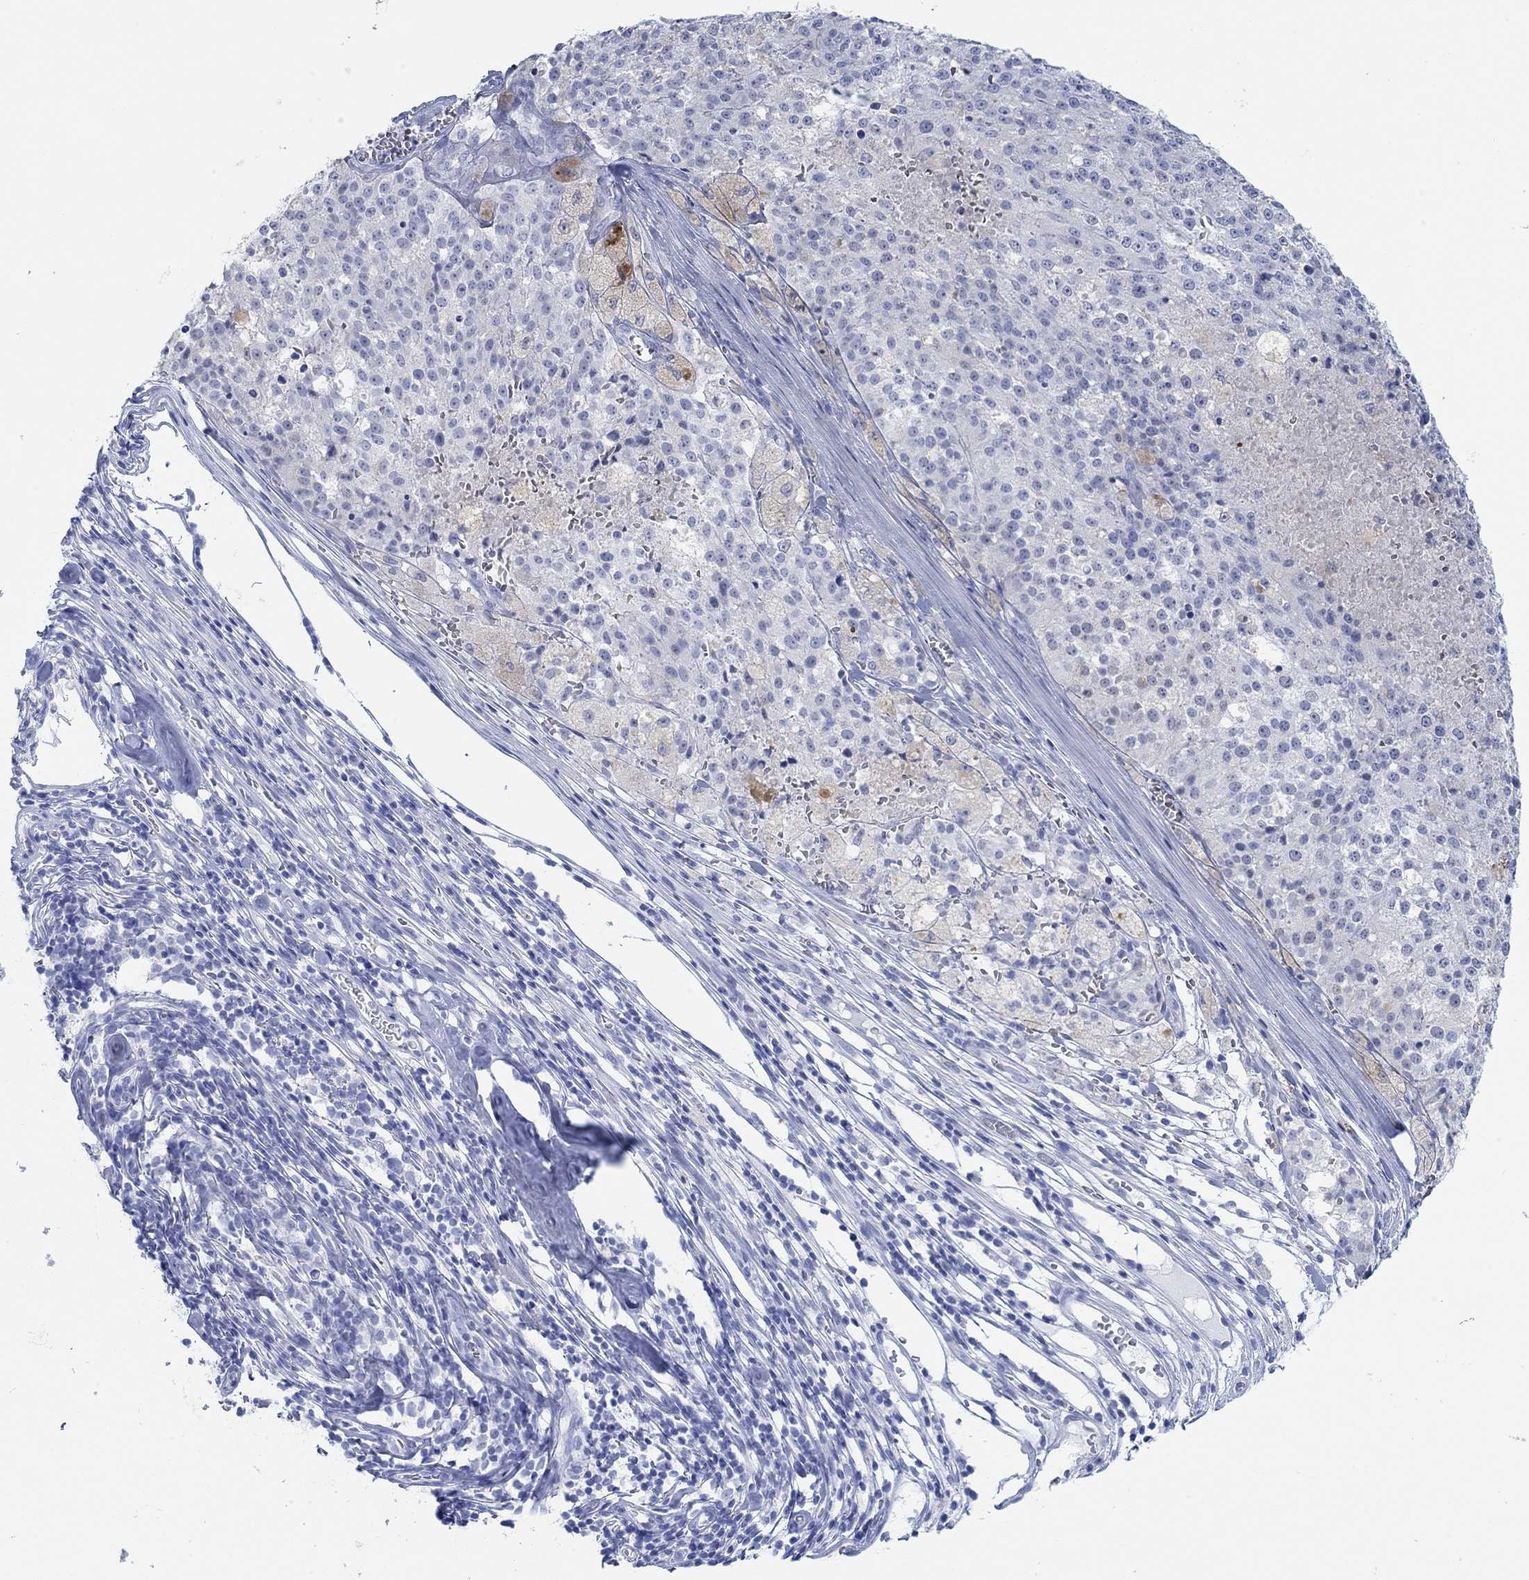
{"staining": {"intensity": "negative", "quantity": "none", "location": "none"}, "tissue": "melanoma", "cell_type": "Tumor cells", "image_type": "cancer", "snomed": [{"axis": "morphology", "description": "Malignant melanoma, Metastatic site"}, {"axis": "topography", "description": "Lymph node"}], "caption": "High magnification brightfield microscopy of melanoma stained with DAB (brown) and counterstained with hematoxylin (blue): tumor cells show no significant expression. (DAB IHC visualized using brightfield microscopy, high magnification).", "gene": "AK8", "patient": {"sex": "female", "age": 64}}